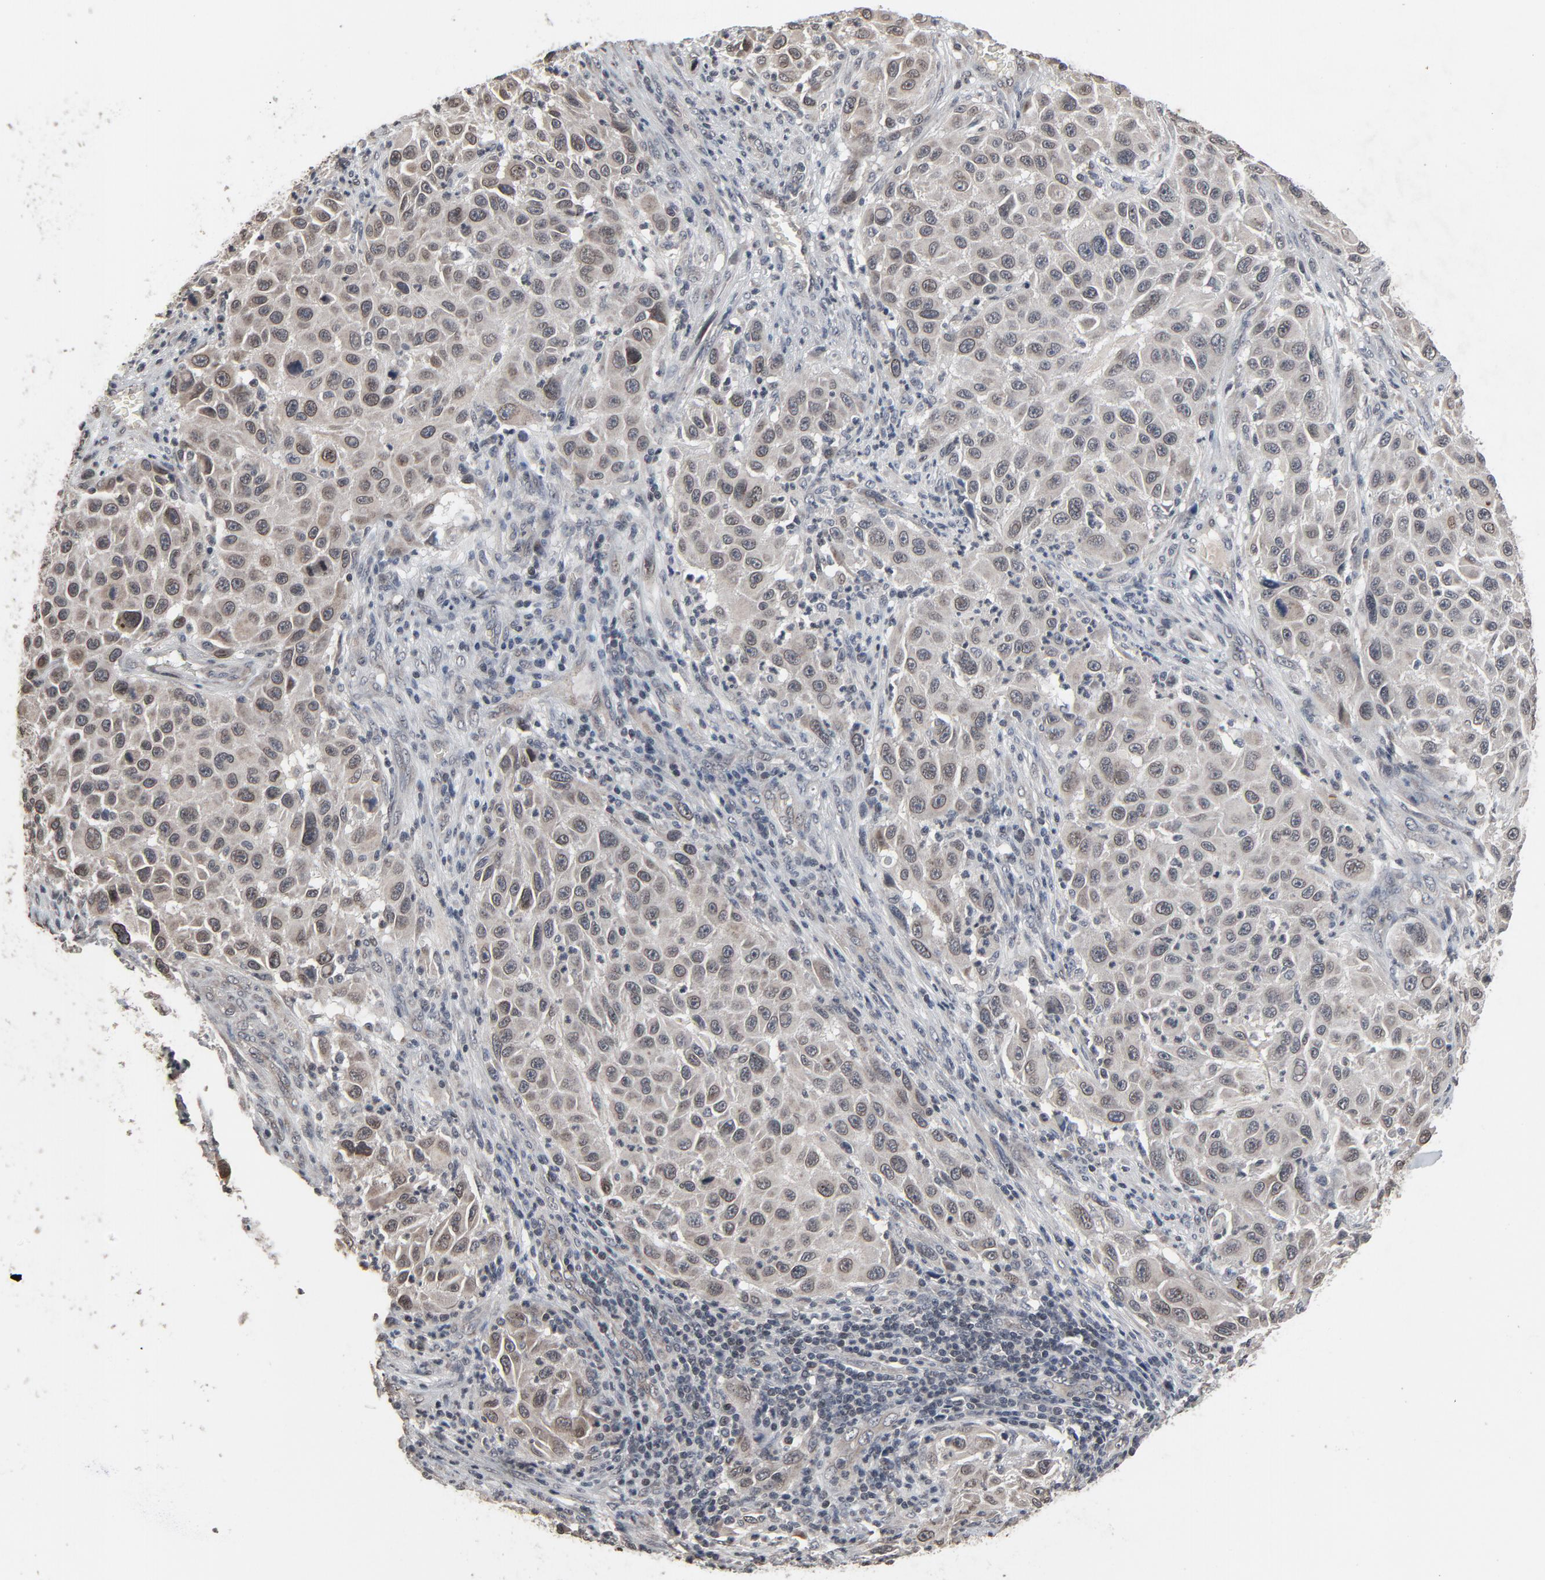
{"staining": {"intensity": "weak", "quantity": "25%-75%", "location": "cytoplasmic/membranous,nuclear"}, "tissue": "melanoma", "cell_type": "Tumor cells", "image_type": "cancer", "snomed": [{"axis": "morphology", "description": "Malignant melanoma, Metastatic site"}, {"axis": "topography", "description": "Lymph node"}], "caption": "Weak cytoplasmic/membranous and nuclear protein positivity is seen in approximately 25%-75% of tumor cells in malignant melanoma (metastatic site). The protein is stained brown, and the nuclei are stained in blue (DAB (3,3'-diaminobenzidine) IHC with brightfield microscopy, high magnification).", "gene": "POM121", "patient": {"sex": "male", "age": 61}}